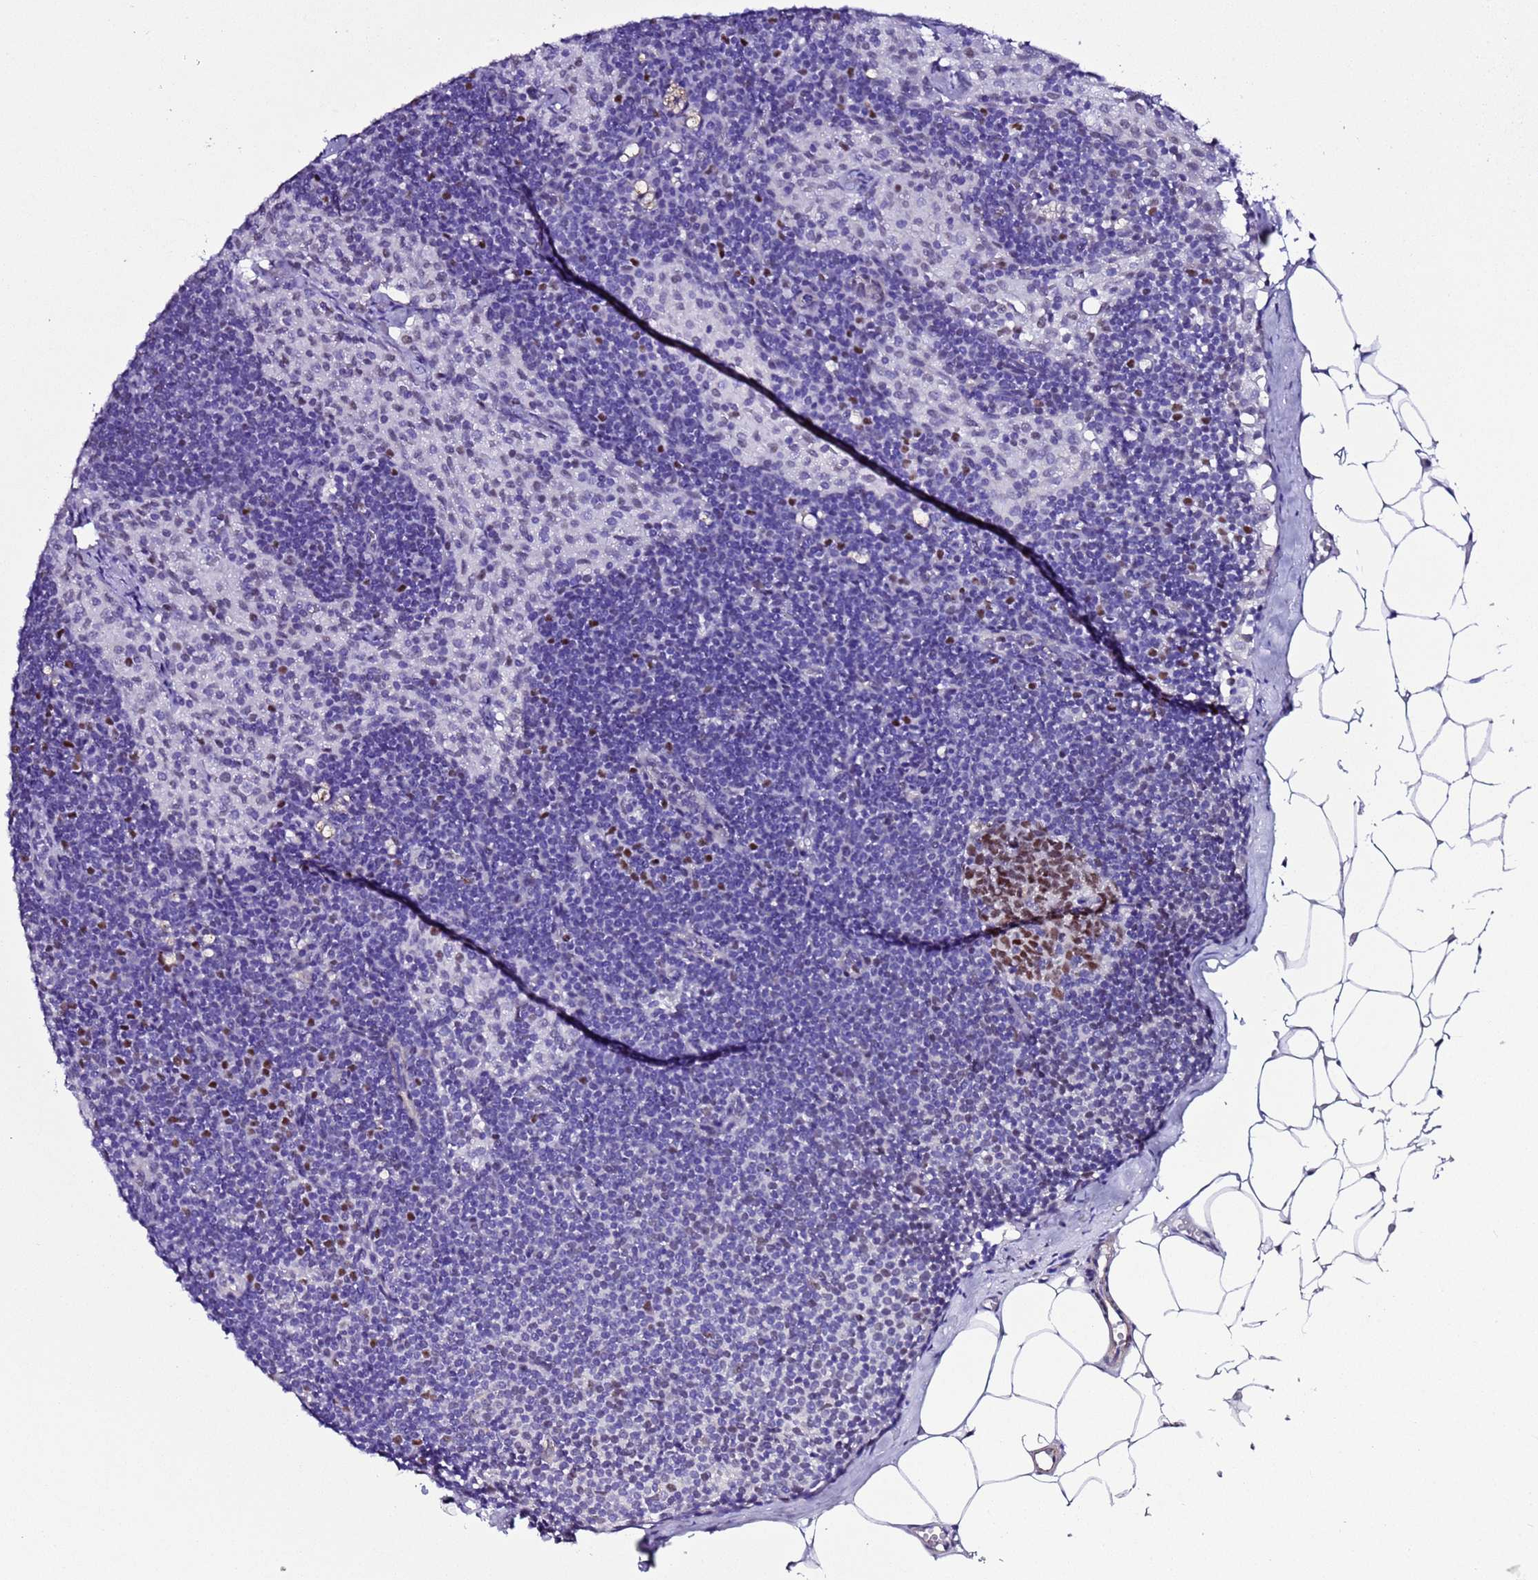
{"staining": {"intensity": "moderate", "quantity": ">75%", "location": "nuclear"}, "tissue": "lymph node", "cell_type": "Germinal center cells", "image_type": "normal", "snomed": [{"axis": "morphology", "description": "Normal tissue, NOS"}, {"axis": "topography", "description": "Lymph node"}], "caption": "Approximately >75% of germinal center cells in normal lymph node demonstrate moderate nuclear protein staining as visualized by brown immunohistochemical staining.", "gene": "BCL7A", "patient": {"sex": "female", "age": 42}}